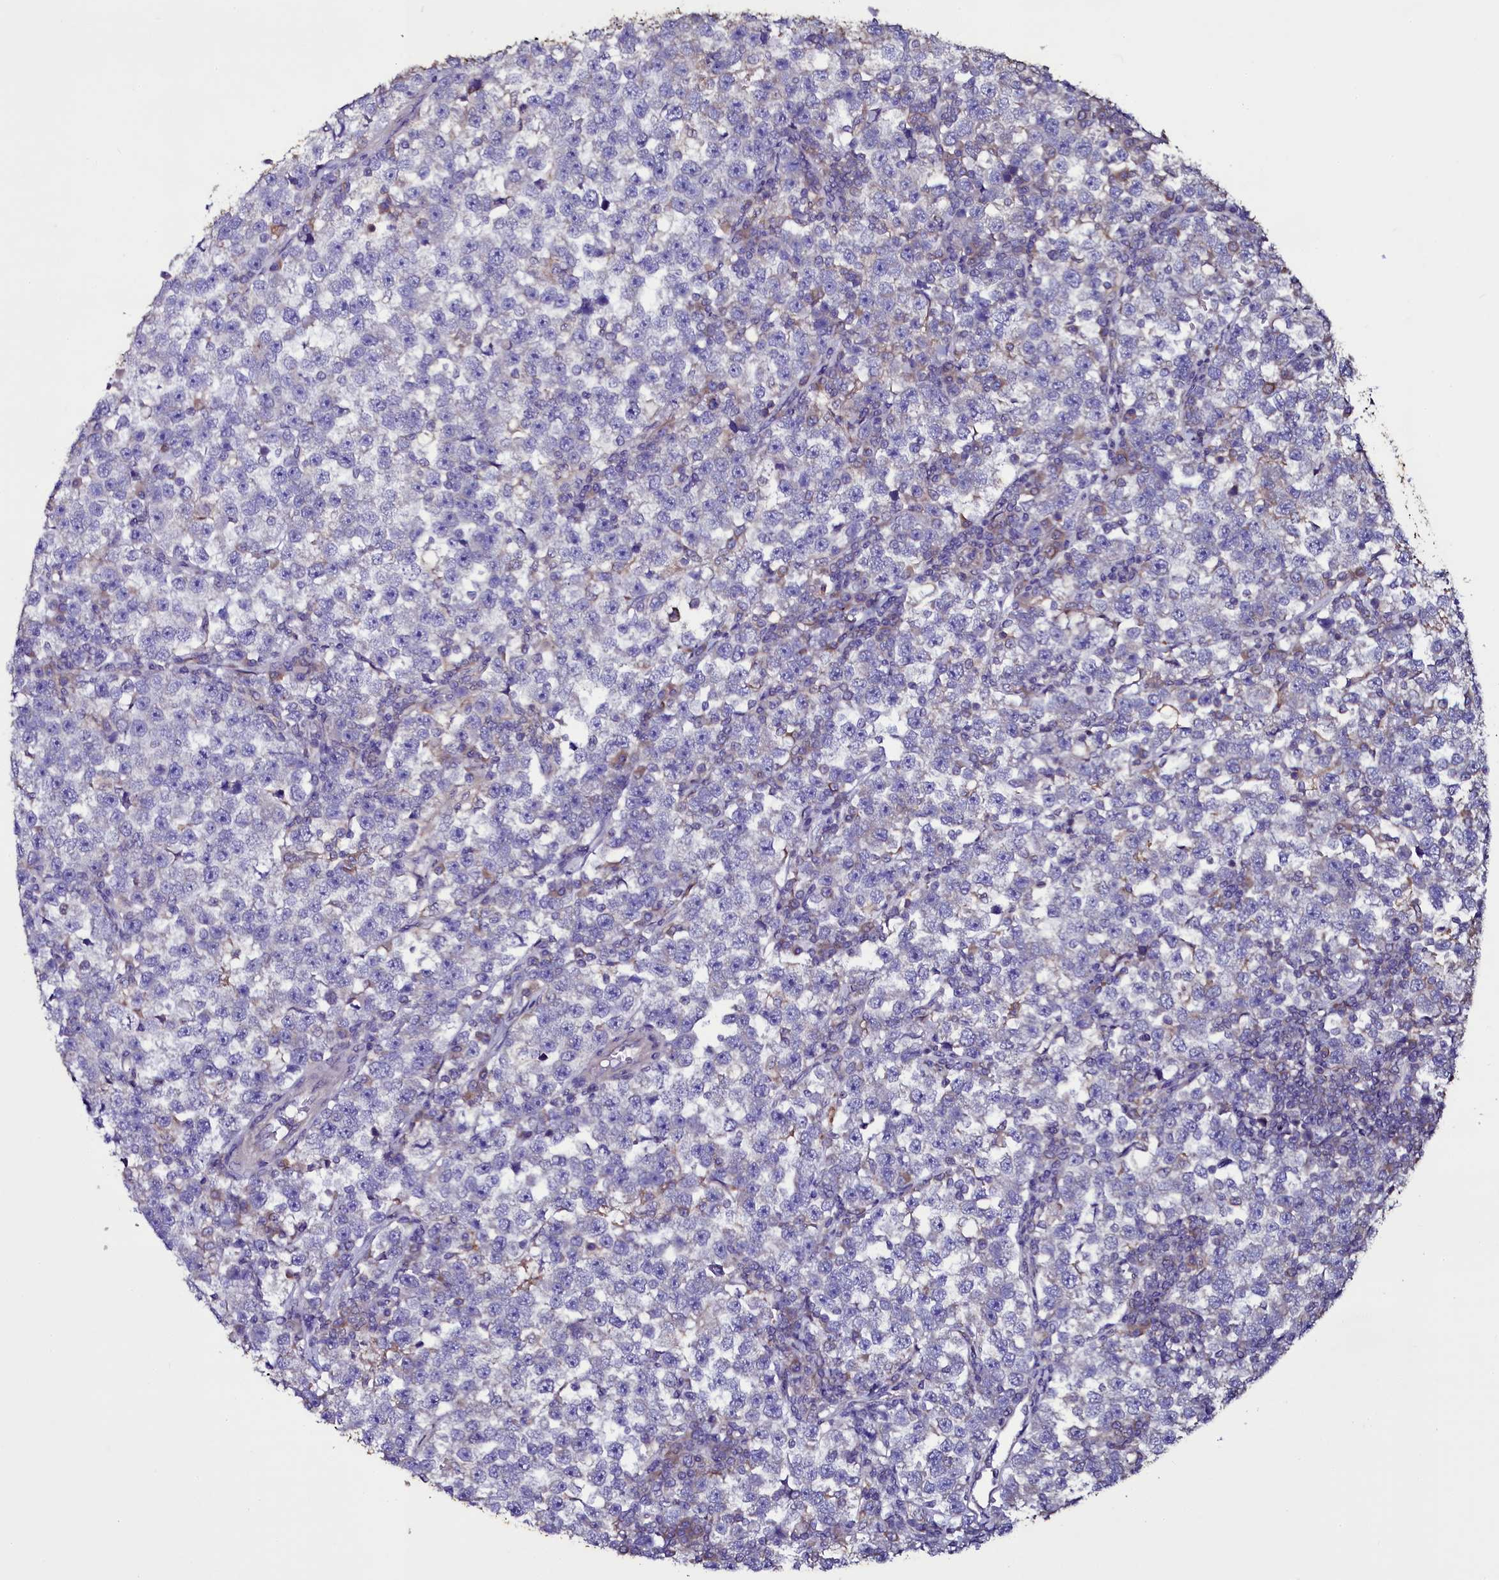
{"staining": {"intensity": "negative", "quantity": "none", "location": "none"}, "tissue": "testis cancer", "cell_type": "Tumor cells", "image_type": "cancer", "snomed": [{"axis": "morphology", "description": "Normal tissue, NOS"}, {"axis": "morphology", "description": "Seminoma, NOS"}, {"axis": "topography", "description": "Testis"}], "caption": "Immunohistochemistry (IHC) micrograph of testis cancer (seminoma) stained for a protein (brown), which demonstrates no positivity in tumor cells. (DAB (3,3'-diaminobenzidine) immunohistochemistry (IHC) with hematoxylin counter stain).", "gene": "SELENOT", "patient": {"sex": "male", "age": 43}}